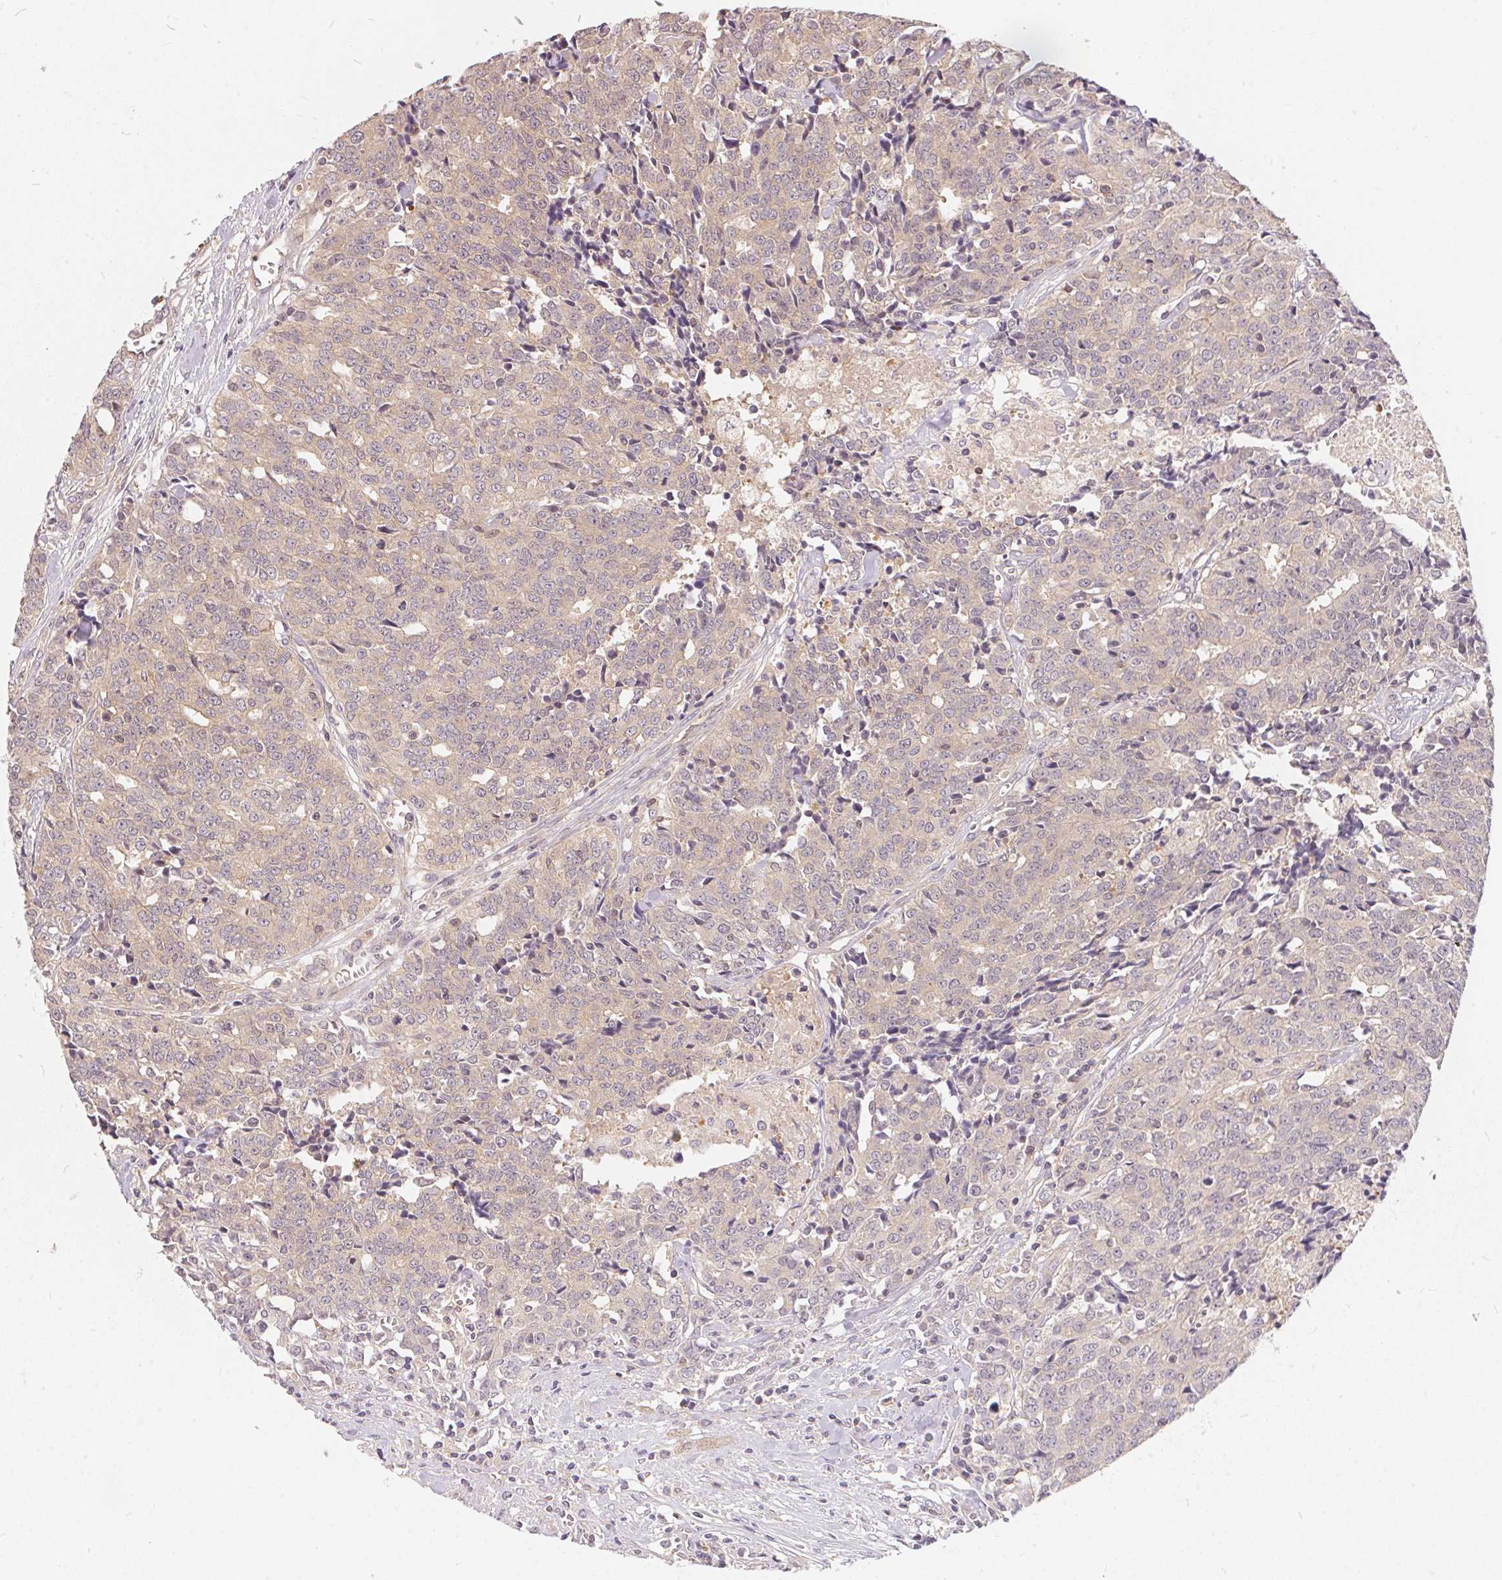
{"staining": {"intensity": "weak", "quantity": "25%-75%", "location": "cytoplasmic/membranous"}, "tissue": "prostate cancer", "cell_type": "Tumor cells", "image_type": "cancer", "snomed": [{"axis": "morphology", "description": "Adenocarcinoma, High grade"}, {"axis": "topography", "description": "Prostate and seminal vesicle, NOS"}], "caption": "Tumor cells show low levels of weak cytoplasmic/membranous expression in approximately 25%-75% of cells in human prostate cancer (adenocarcinoma (high-grade)).", "gene": "BLMH", "patient": {"sex": "male", "age": 60}}